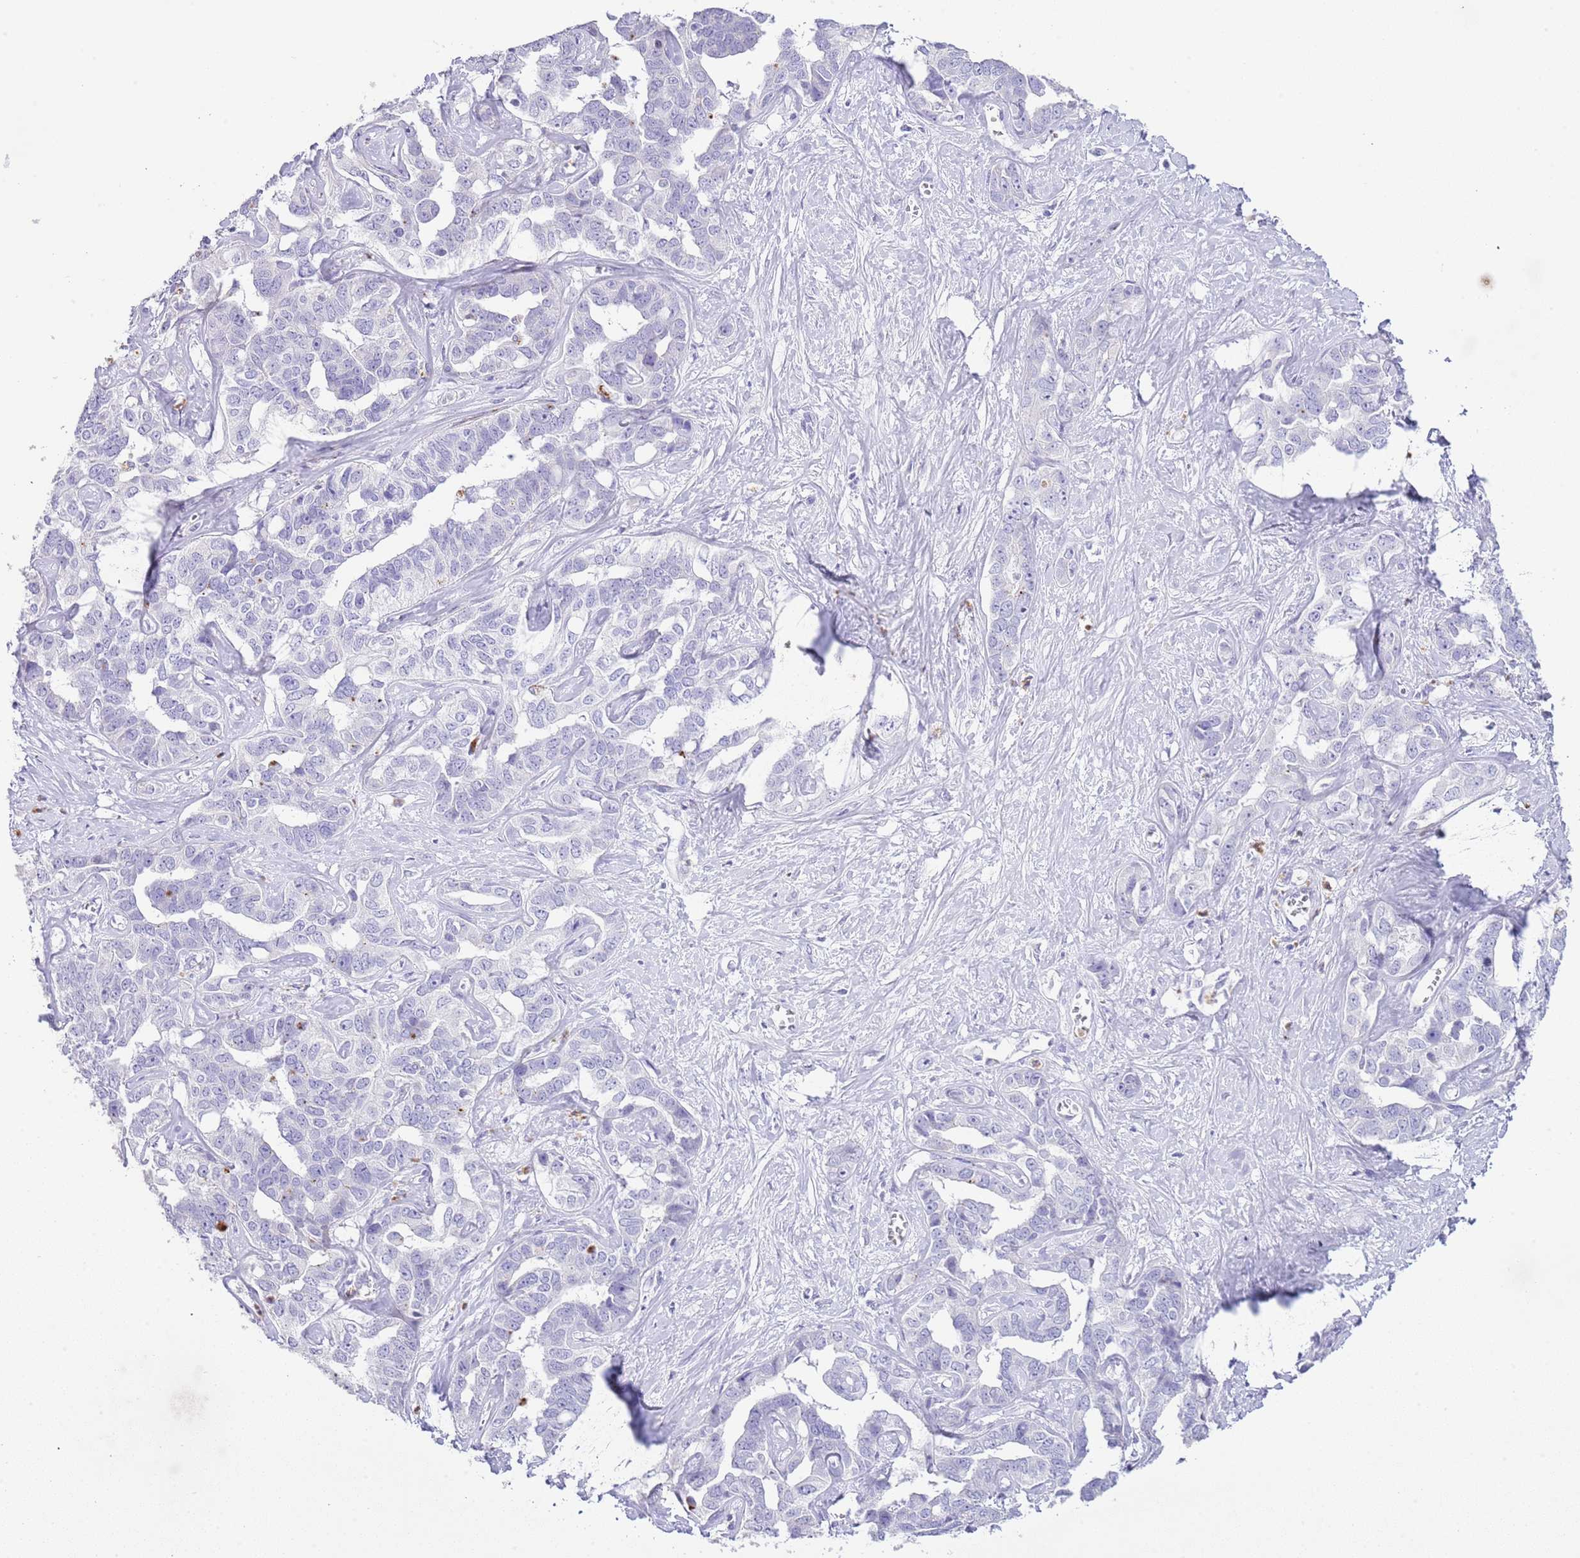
{"staining": {"intensity": "negative", "quantity": "none", "location": "none"}, "tissue": "liver cancer", "cell_type": "Tumor cells", "image_type": "cancer", "snomed": [{"axis": "morphology", "description": "Cholangiocarcinoma"}, {"axis": "topography", "description": "Liver"}], "caption": "Immunohistochemistry of human liver cancer exhibits no positivity in tumor cells.", "gene": "OR2Z1", "patient": {"sex": "male", "age": 59}}